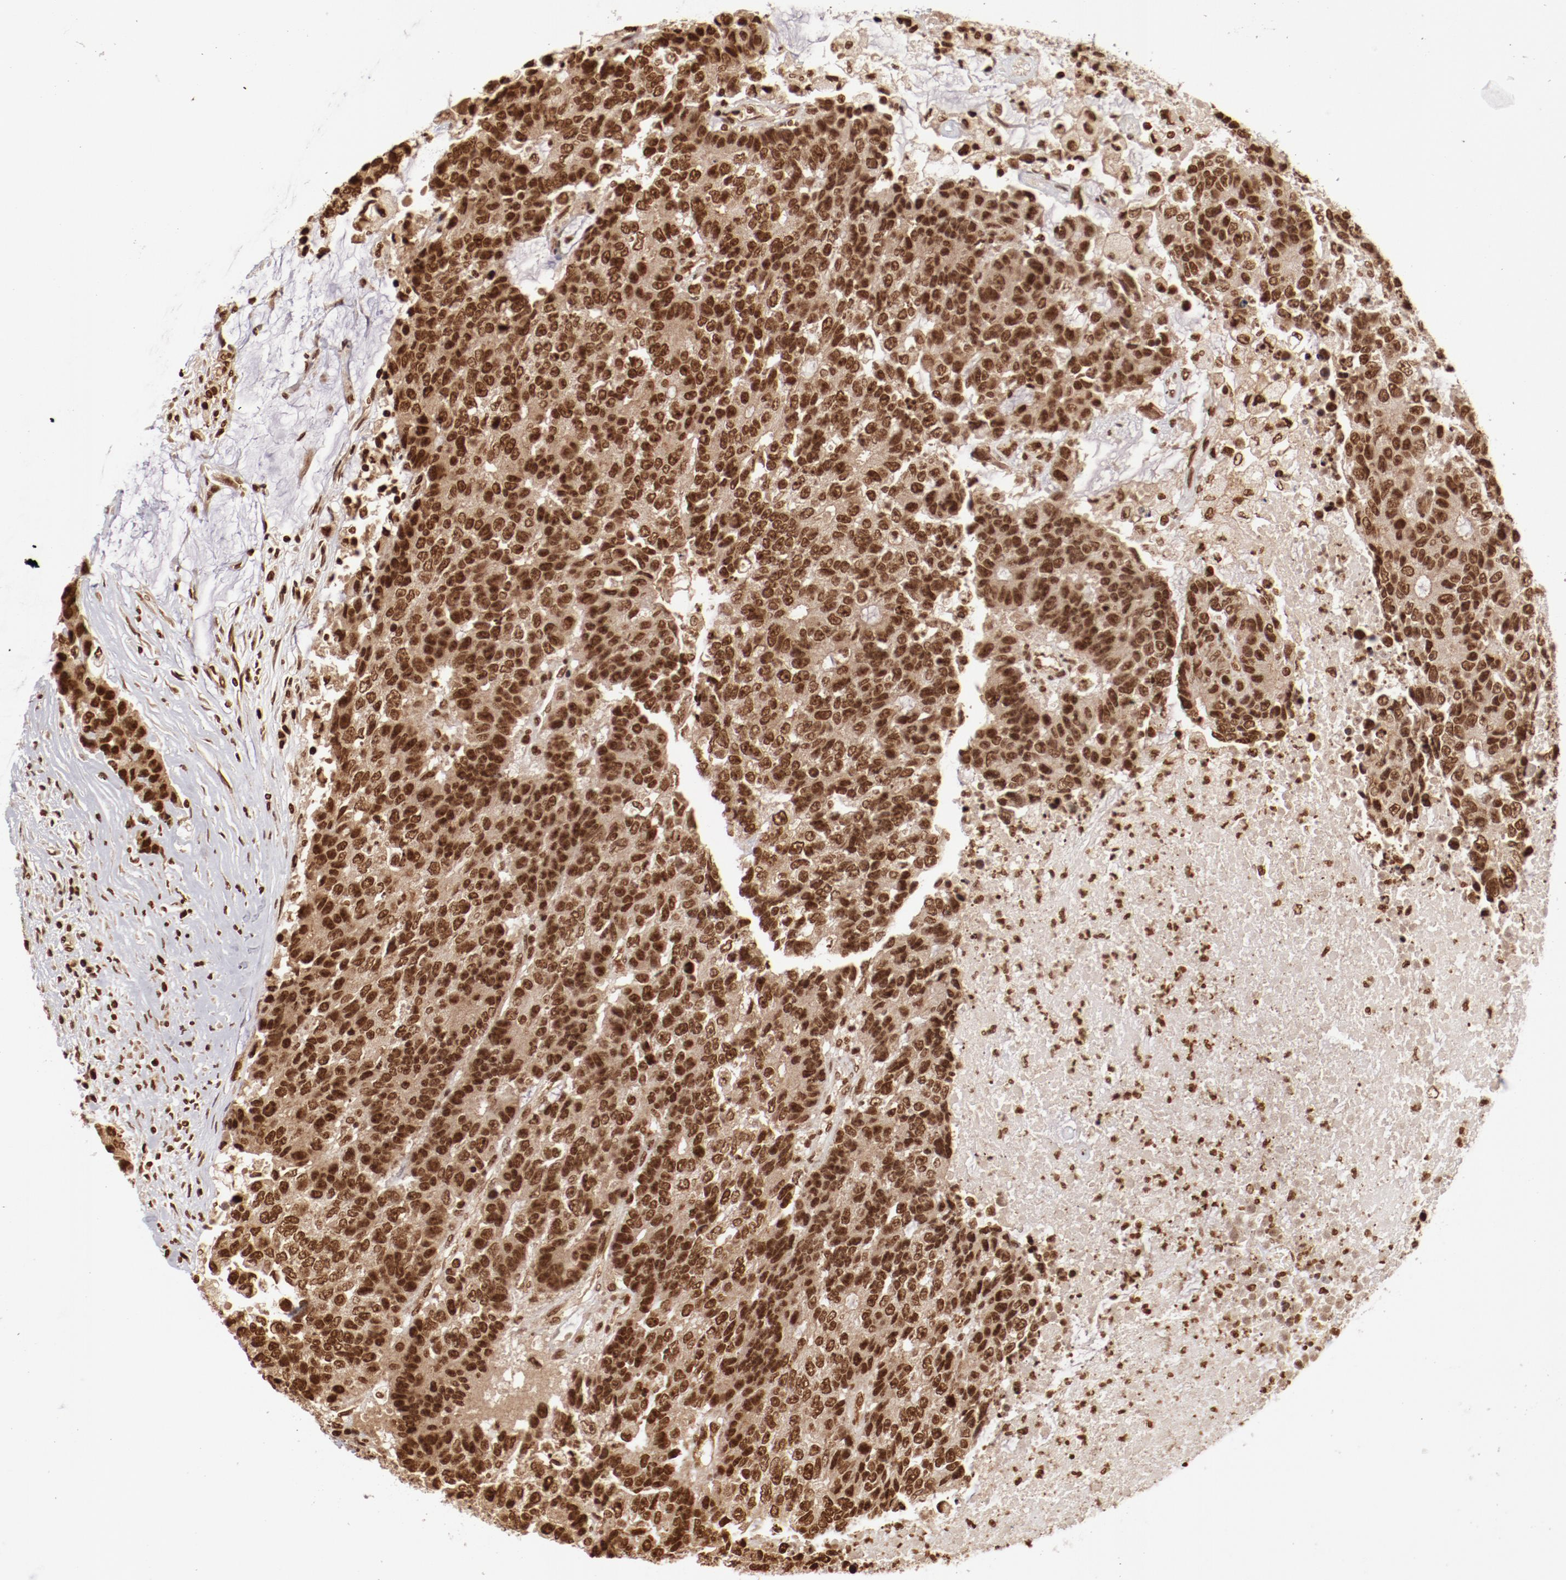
{"staining": {"intensity": "moderate", "quantity": ">75%", "location": "nuclear"}, "tissue": "colorectal cancer", "cell_type": "Tumor cells", "image_type": "cancer", "snomed": [{"axis": "morphology", "description": "Adenocarcinoma, NOS"}, {"axis": "topography", "description": "Colon"}], "caption": "Protein positivity by immunohistochemistry reveals moderate nuclear positivity in approximately >75% of tumor cells in colorectal adenocarcinoma.", "gene": "ABL2", "patient": {"sex": "female", "age": 86}}